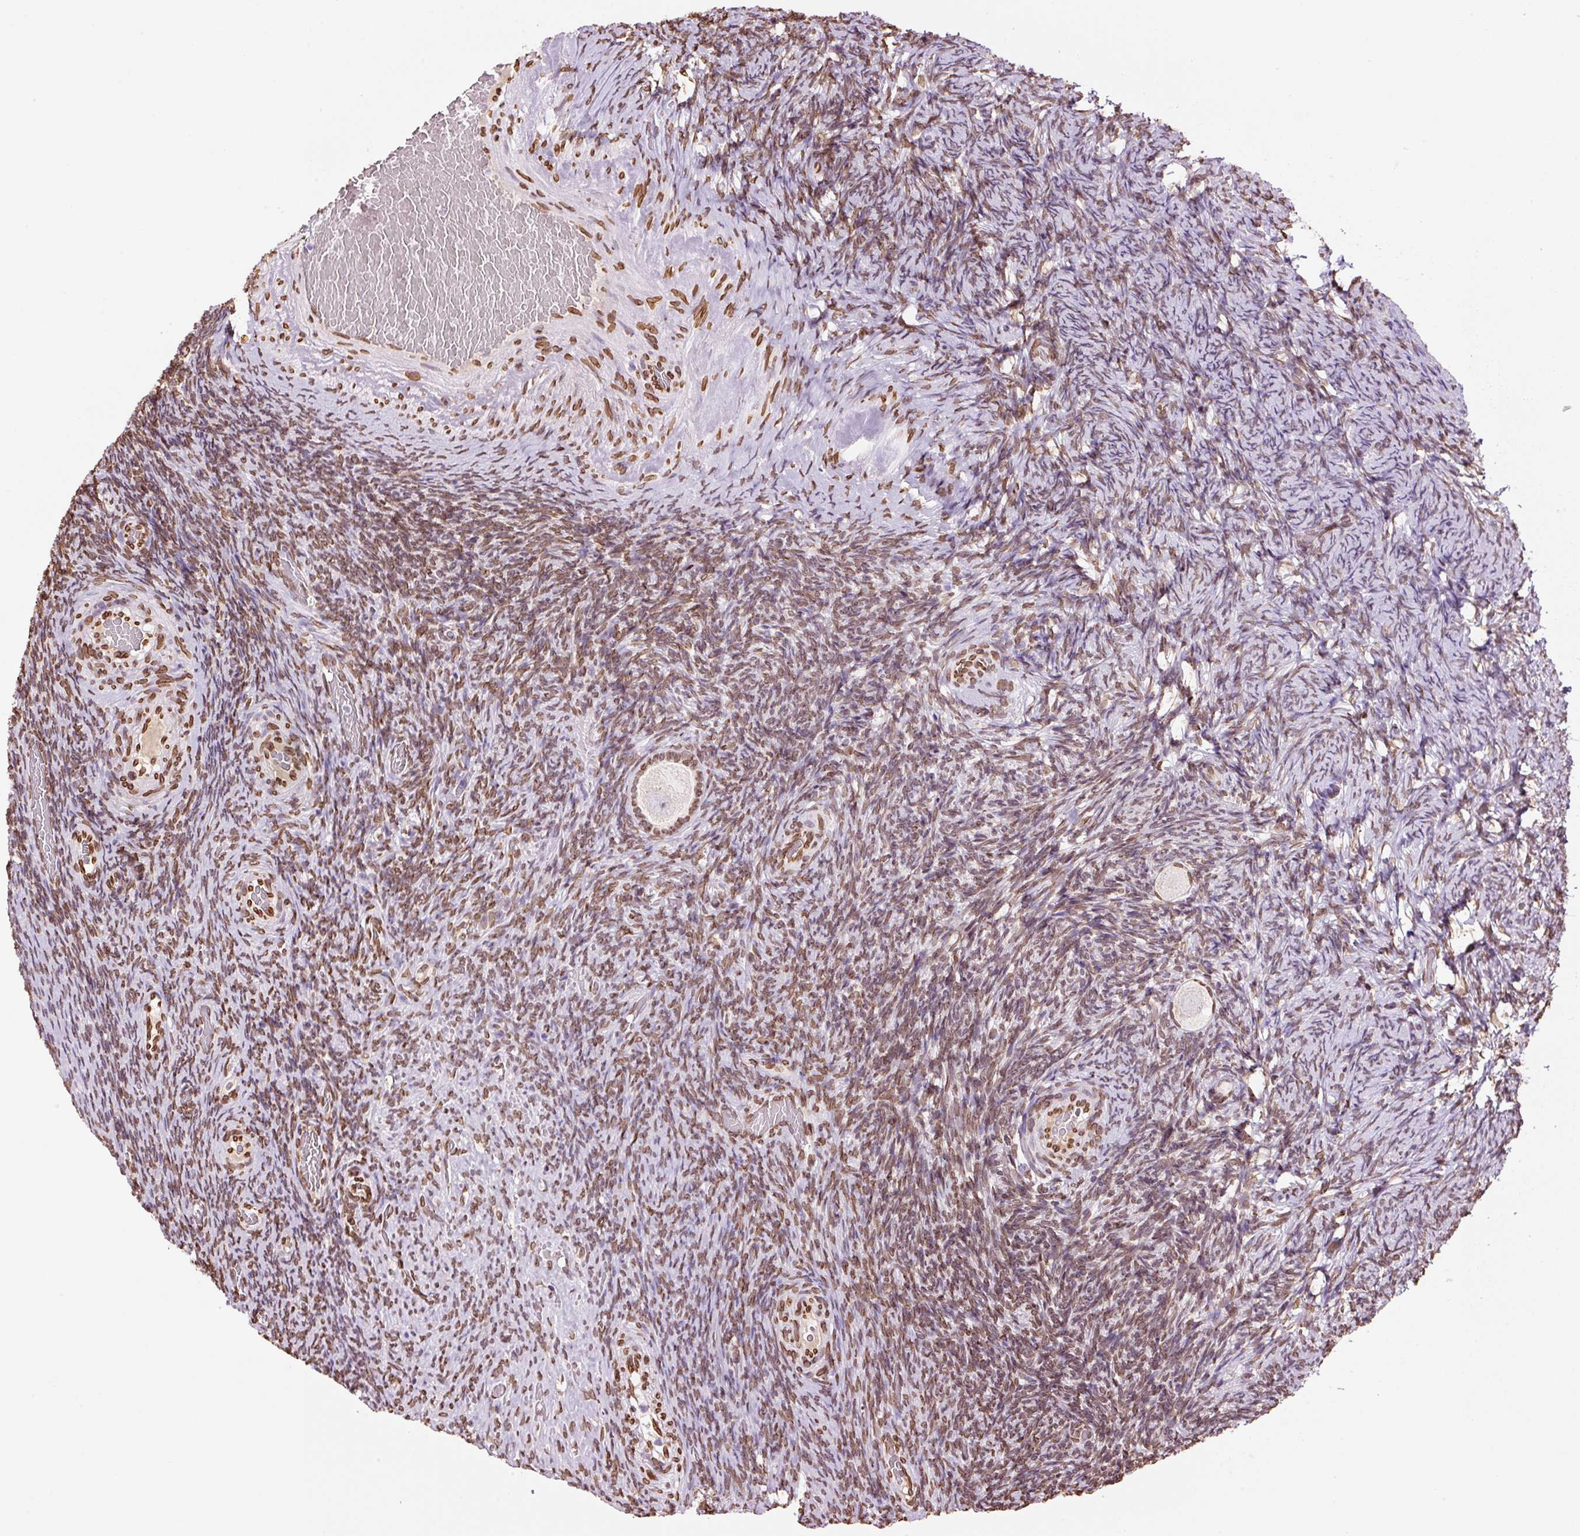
{"staining": {"intensity": "moderate", "quantity": ">75%", "location": "nuclear"}, "tissue": "ovary", "cell_type": "Follicle cells", "image_type": "normal", "snomed": [{"axis": "morphology", "description": "Normal tissue, NOS"}, {"axis": "topography", "description": "Ovary"}], "caption": "Protein positivity by IHC reveals moderate nuclear positivity in about >75% of follicle cells in unremarkable ovary.", "gene": "ZNF224", "patient": {"sex": "female", "age": 34}}